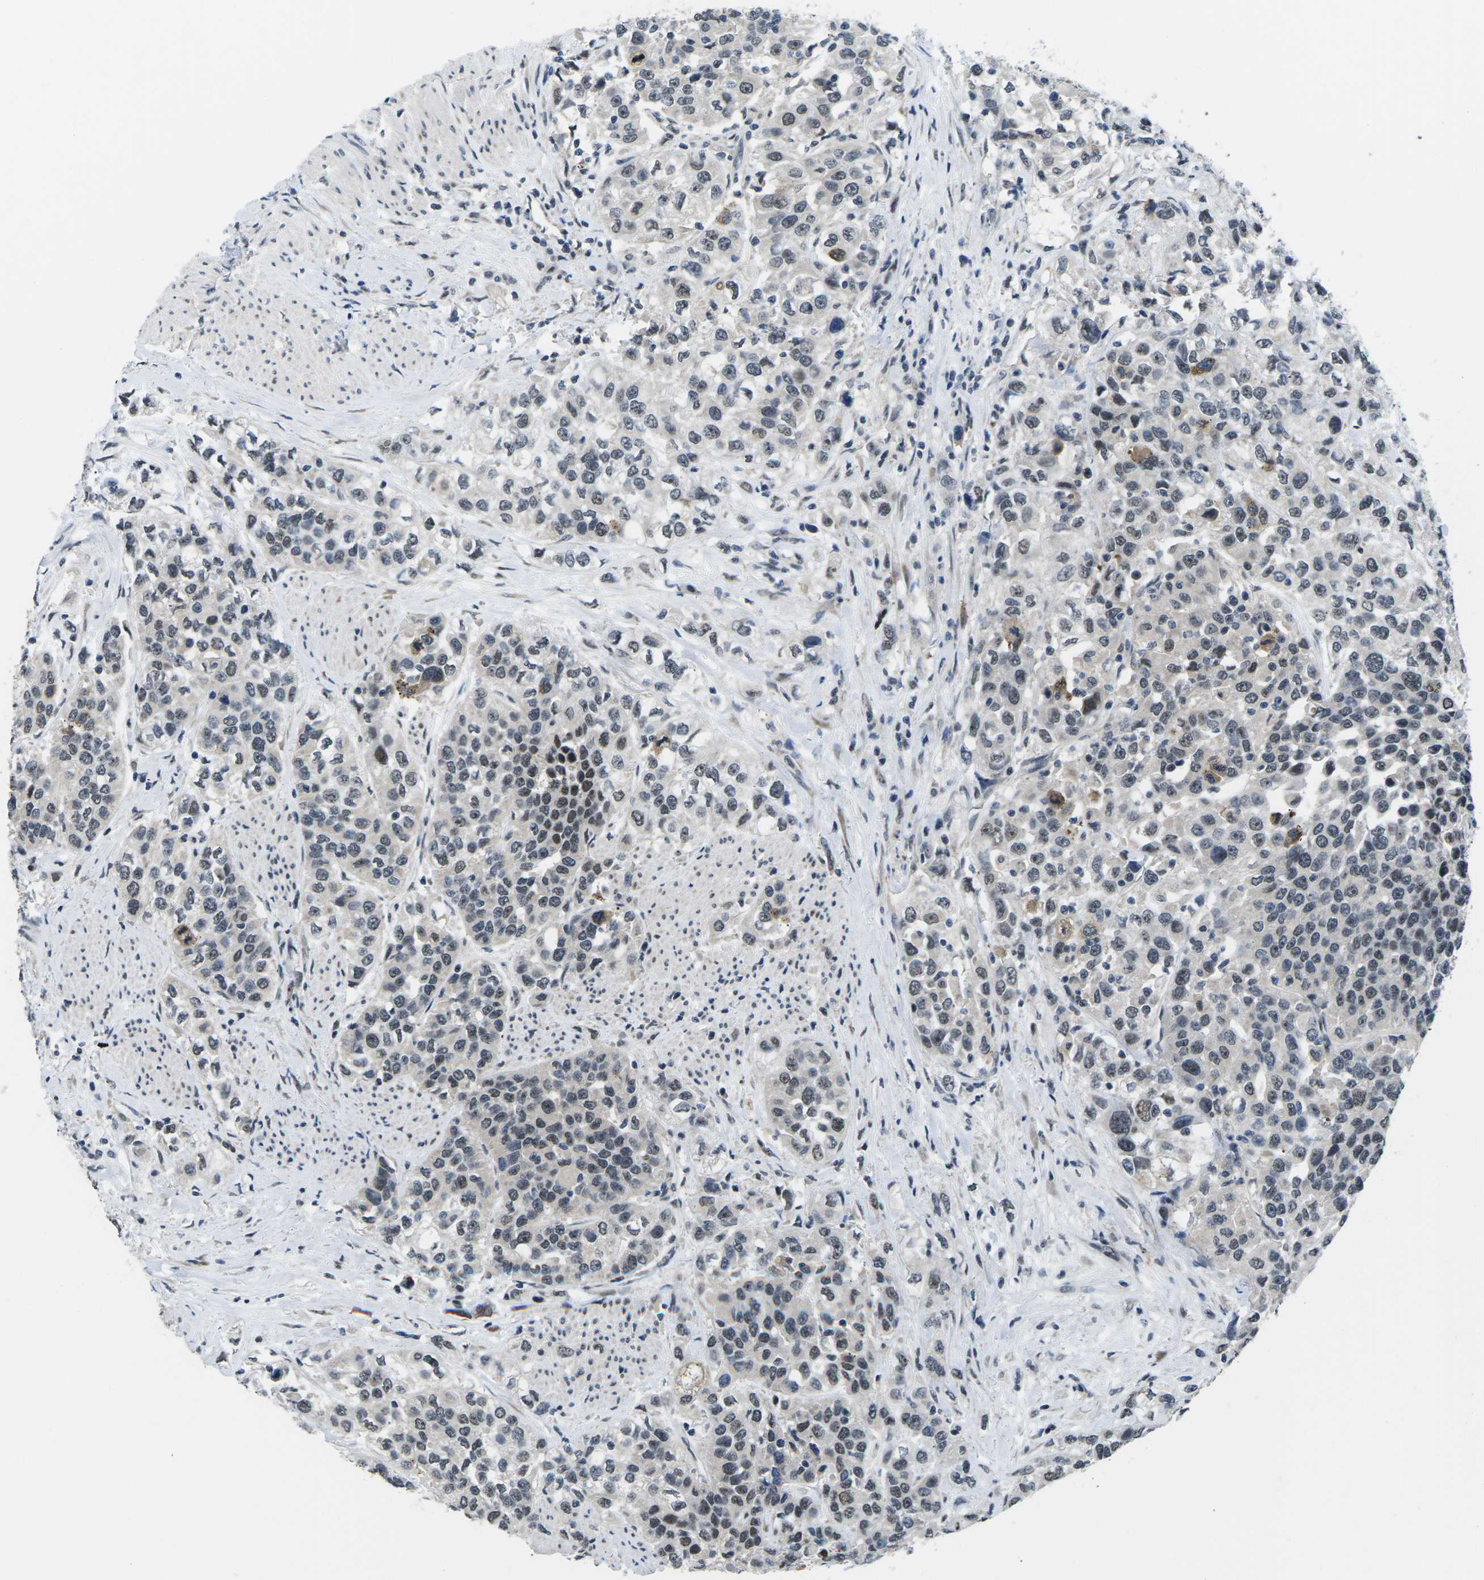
{"staining": {"intensity": "weak", "quantity": "<25%", "location": "nuclear"}, "tissue": "urothelial cancer", "cell_type": "Tumor cells", "image_type": "cancer", "snomed": [{"axis": "morphology", "description": "Urothelial carcinoma, High grade"}, {"axis": "topography", "description": "Urinary bladder"}], "caption": "This is an immunohistochemistry (IHC) image of urothelial cancer. There is no expression in tumor cells.", "gene": "NSRP1", "patient": {"sex": "female", "age": 80}}